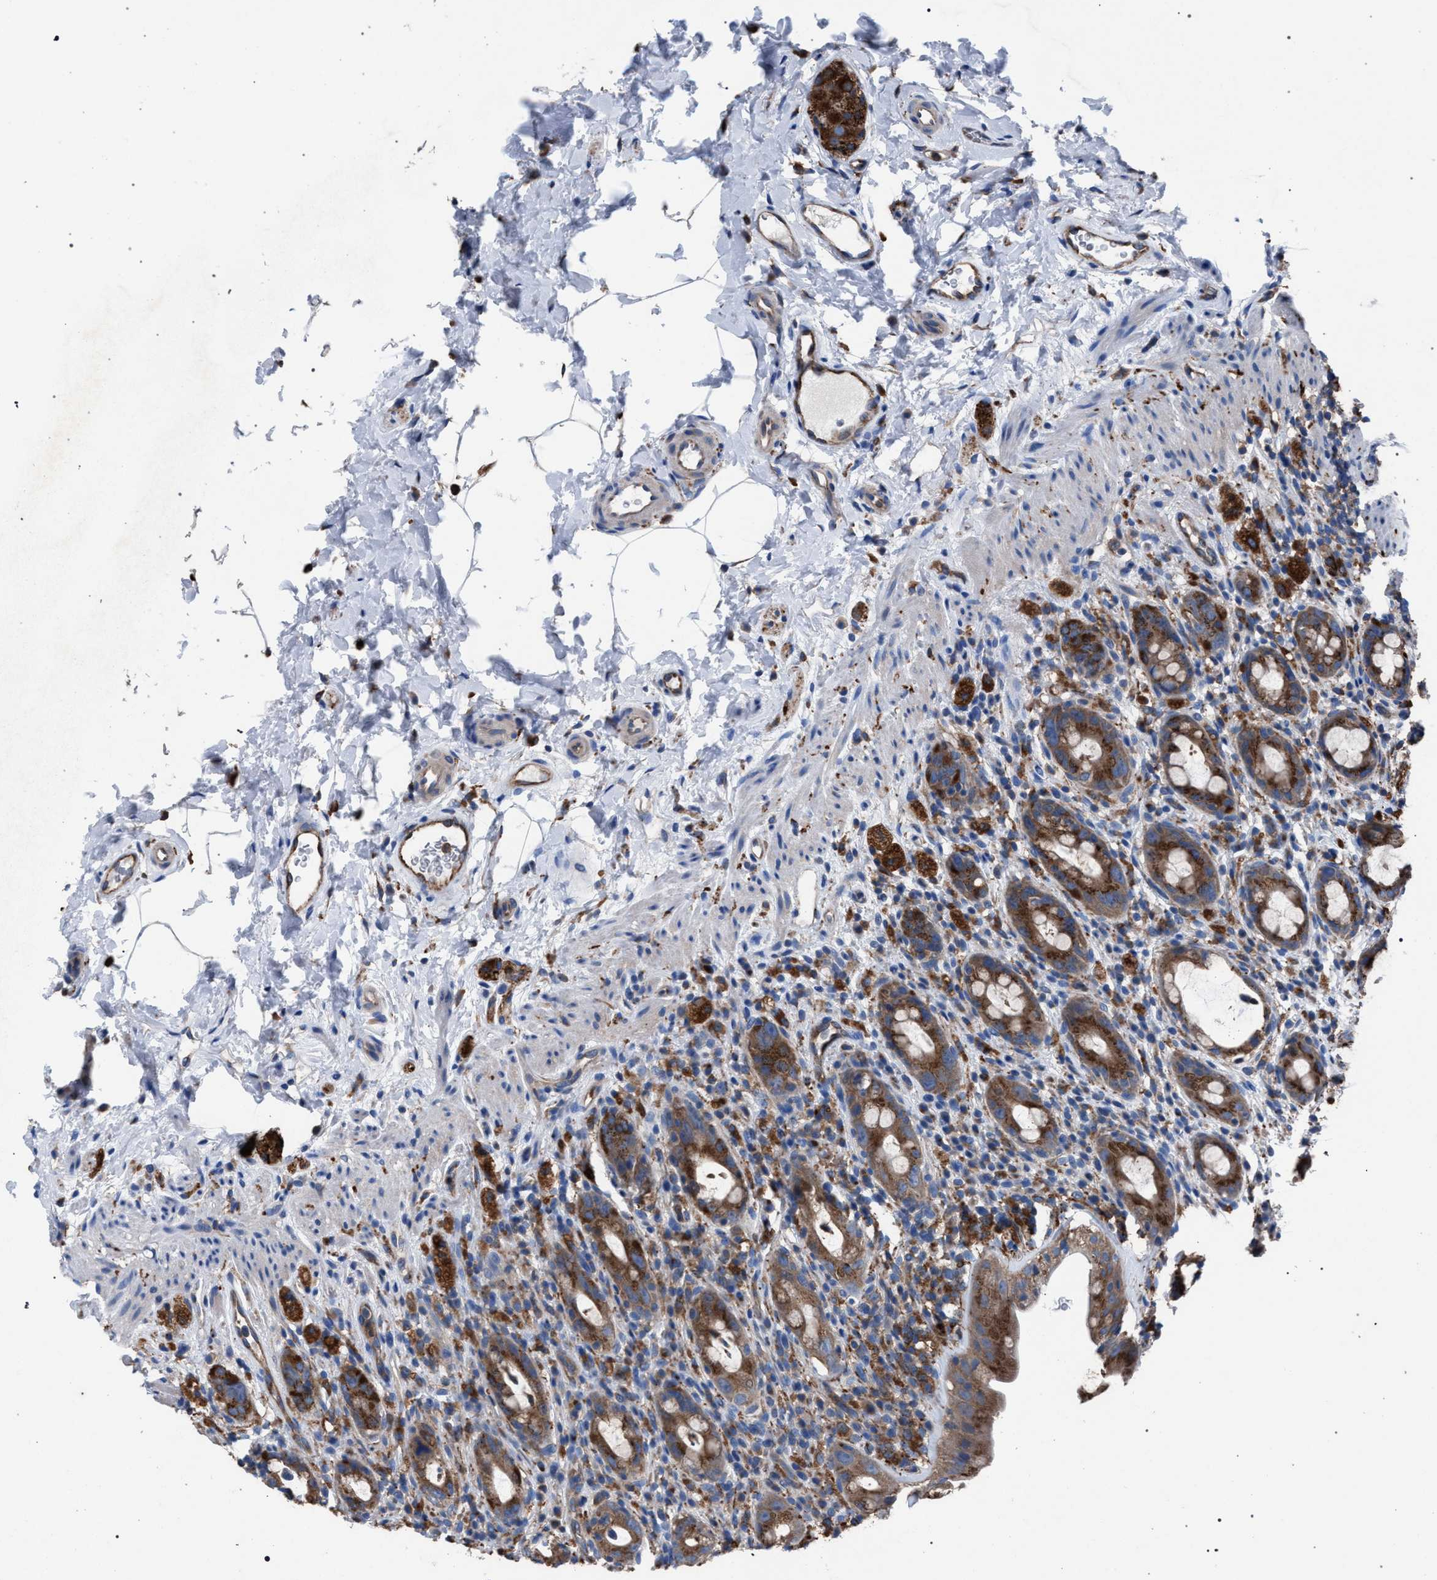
{"staining": {"intensity": "moderate", "quantity": ">75%", "location": "cytoplasmic/membranous"}, "tissue": "rectum", "cell_type": "Glandular cells", "image_type": "normal", "snomed": [{"axis": "morphology", "description": "Normal tissue, NOS"}, {"axis": "topography", "description": "Rectum"}], "caption": "Benign rectum displays moderate cytoplasmic/membranous staining in about >75% of glandular cells, visualized by immunohistochemistry. (Brightfield microscopy of DAB IHC at high magnification).", "gene": "ATP6V0A1", "patient": {"sex": "male", "age": 44}}